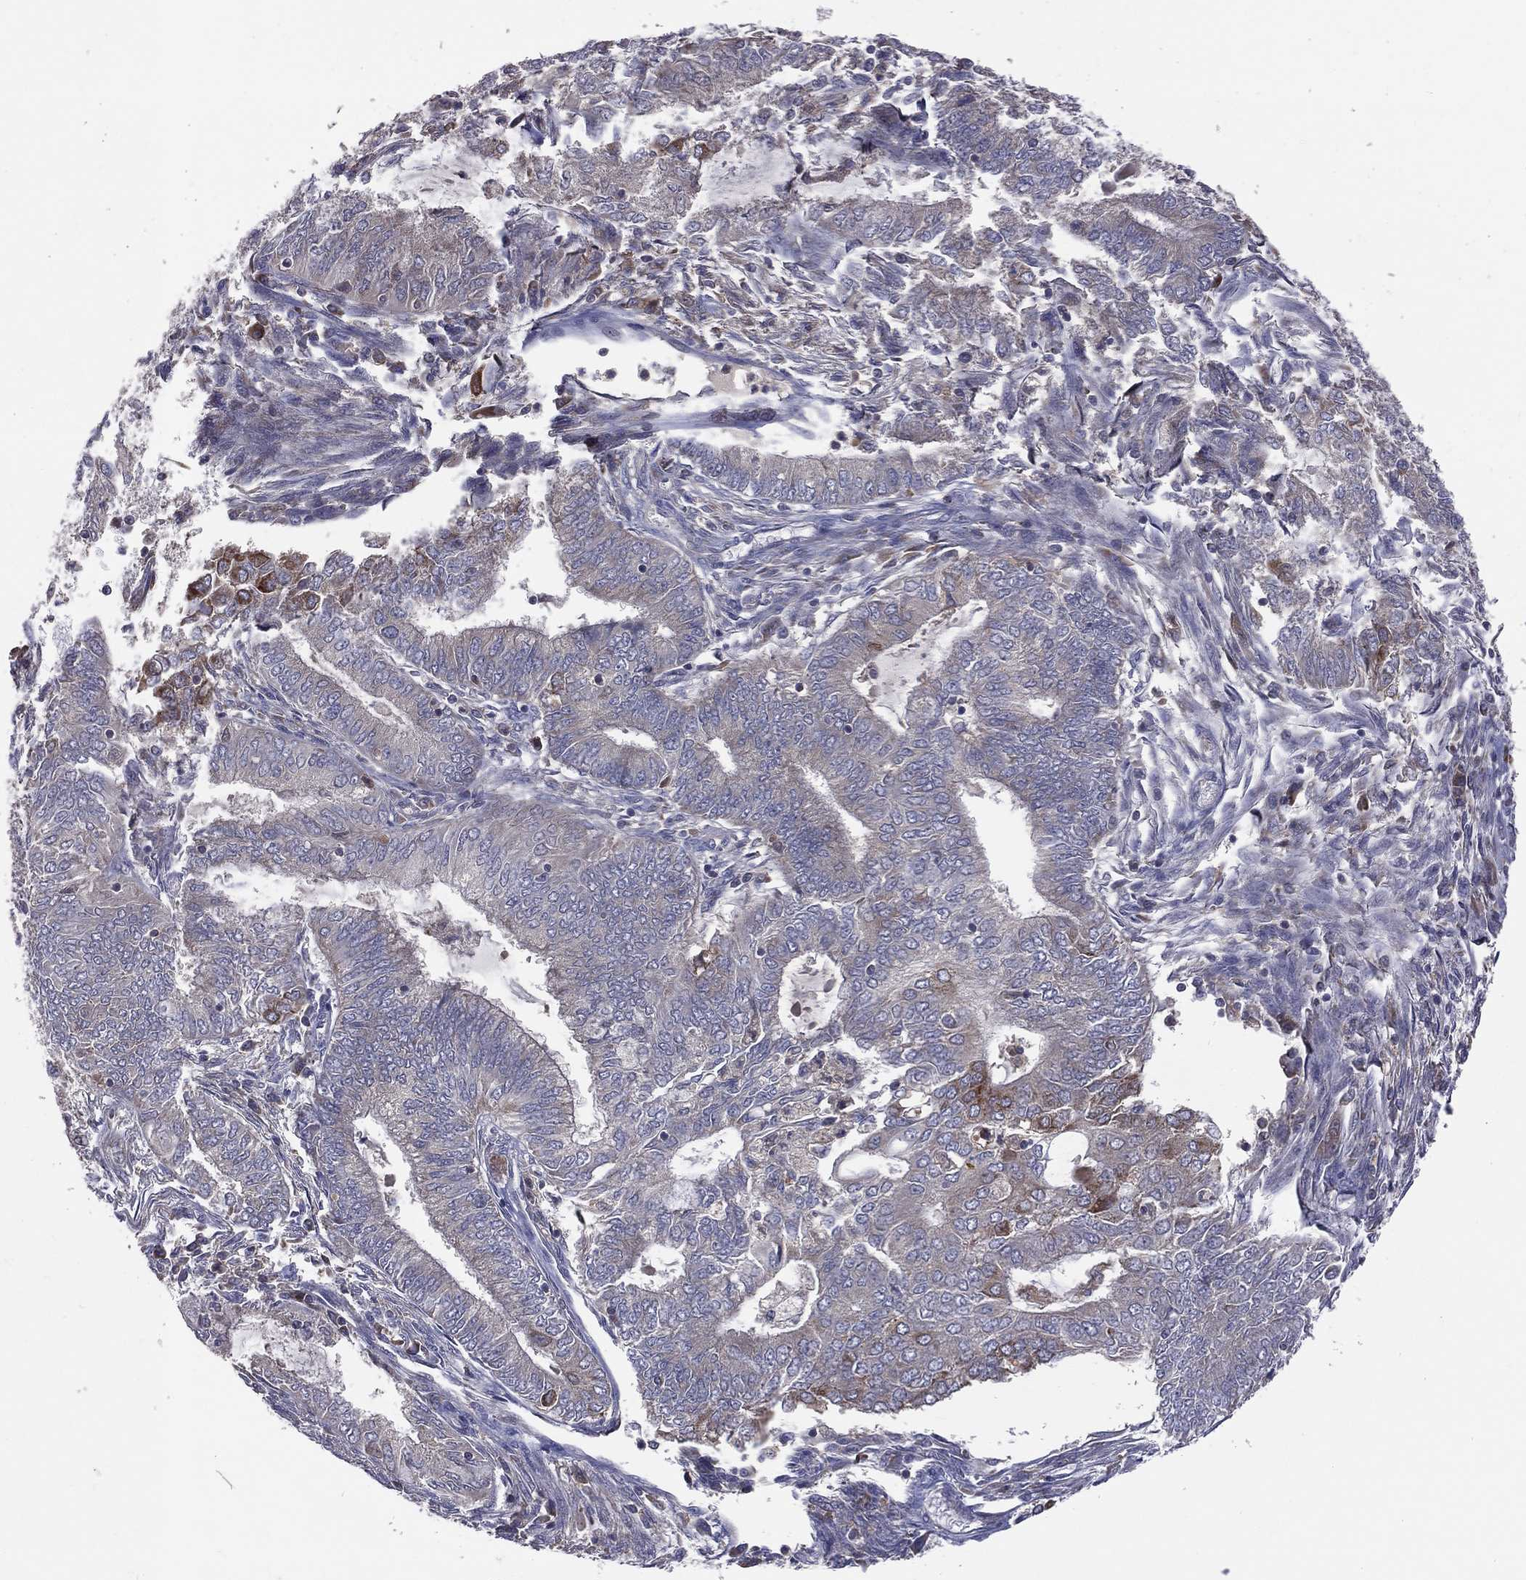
{"staining": {"intensity": "strong", "quantity": "<25%", "location": "cytoplasmic/membranous"}, "tissue": "endometrial cancer", "cell_type": "Tumor cells", "image_type": "cancer", "snomed": [{"axis": "morphology", "description": "Adenocarcinoma, NOS"}, {"axis": "topography", "description": "Endometrium"}], "caption": "Tumor cells display strong cytoplasmic/membranous expression in about <25% of cells in endometrial cancer (adenocarcinoma).", "gene": "STARD3", "patient": {"sex": "female", "age": 62}}